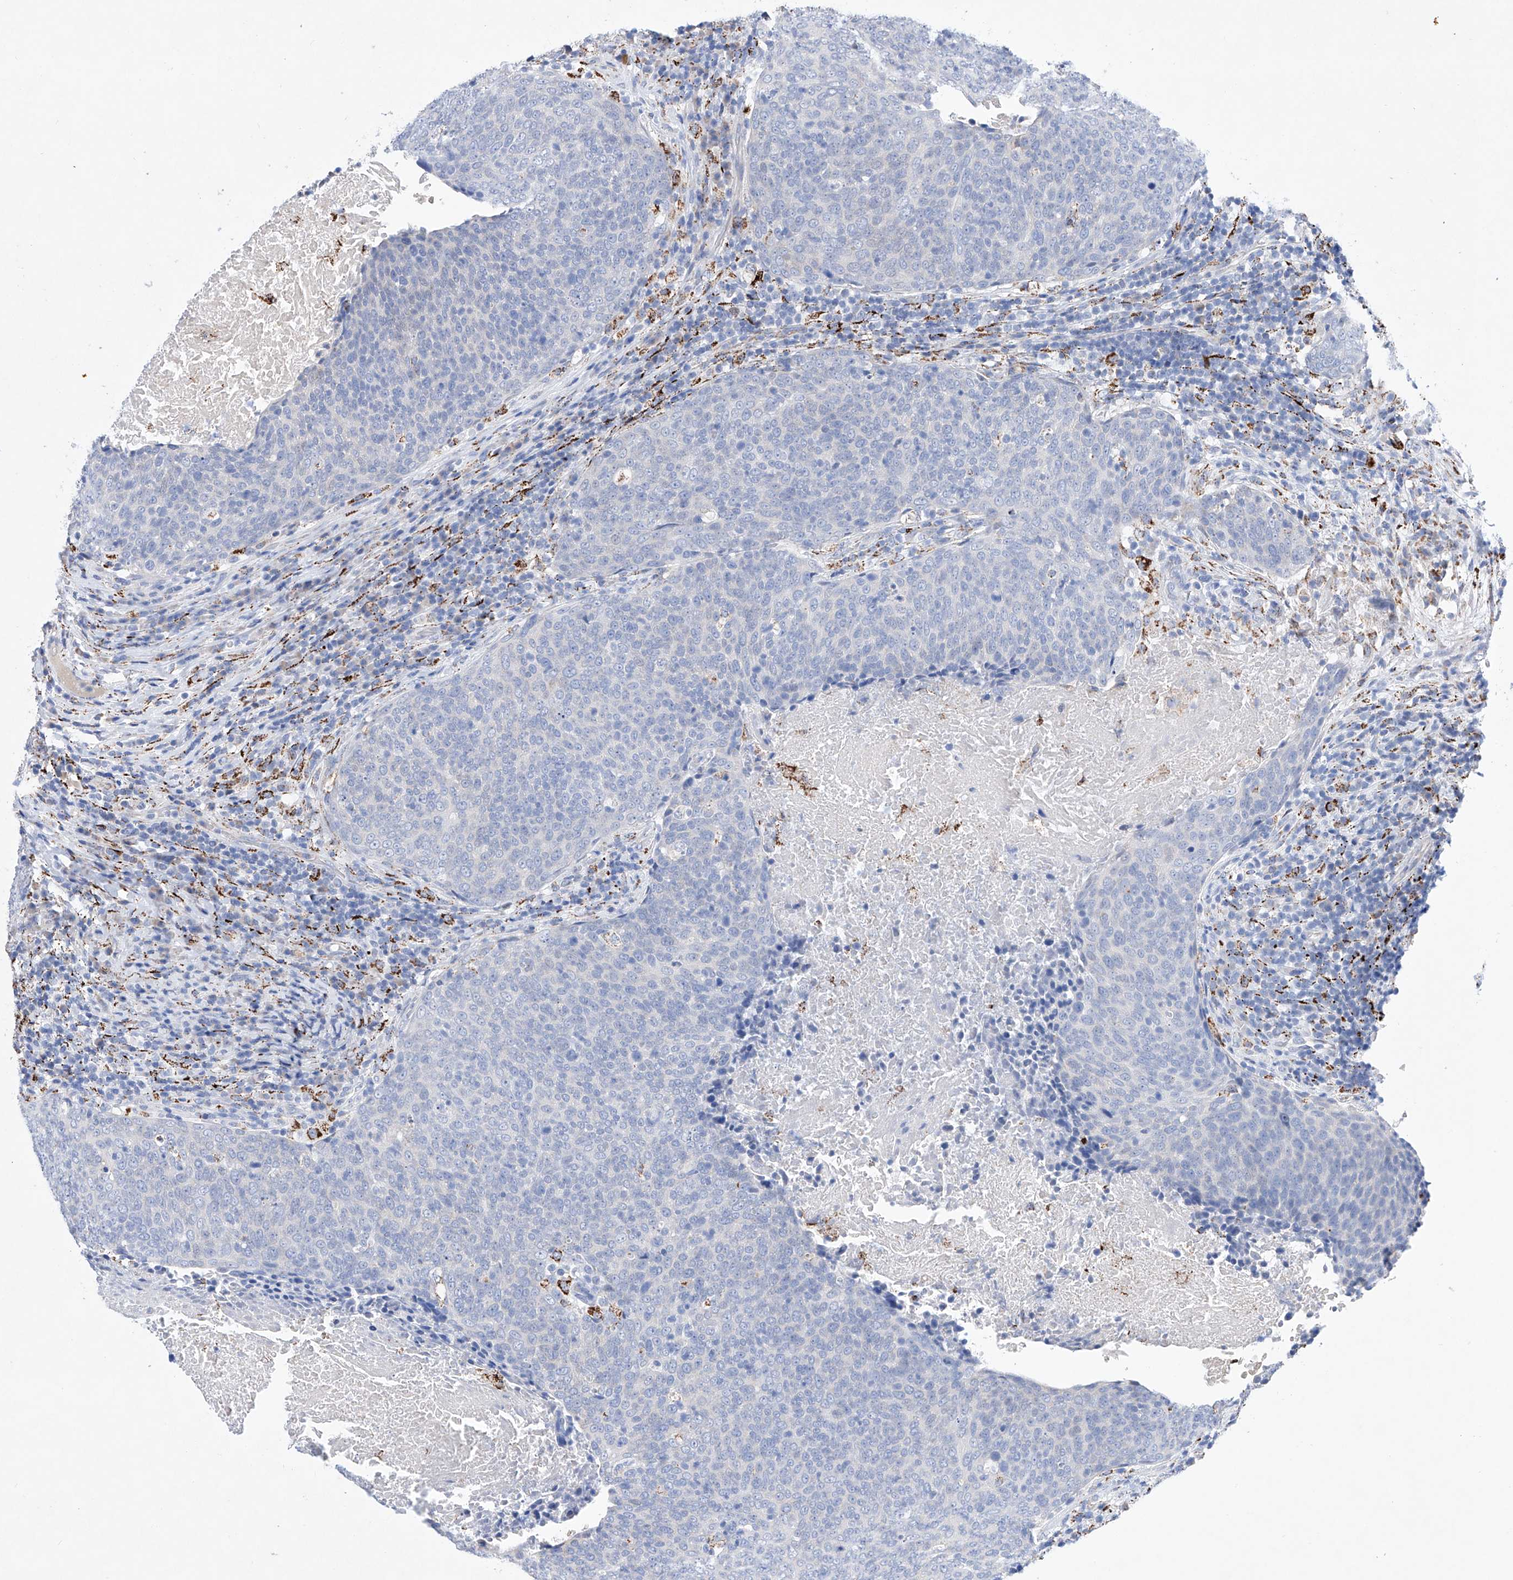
{"staining": {"intensity": "negative", "quantity": "none", "location": "none"}, "tissue": "head and neck cancer", "cell_type": "Tumor cells", "image_type": "cancer", "snomed": [{"axis": "morphology", "description": "Squamous cell carcinoma, NOS"}, {"axis": "morphology", "description": "Squamous cell carcinoma, metastatic, NOS"}, {"axis": "topography", "description": "Lymph node"}, {"axis": "topography", "description": "Head-Neck"}], "caption": "Metastatic squamous cell carcinoma (head and neck) was stained to show a protein in brown. There is no significant staining in tumor cells. (Immunohistochemistry (ihc), brightfield microscopy, high magnification).", "gene": "NRROS", "patient": {"sex": "male", "age": 62}}